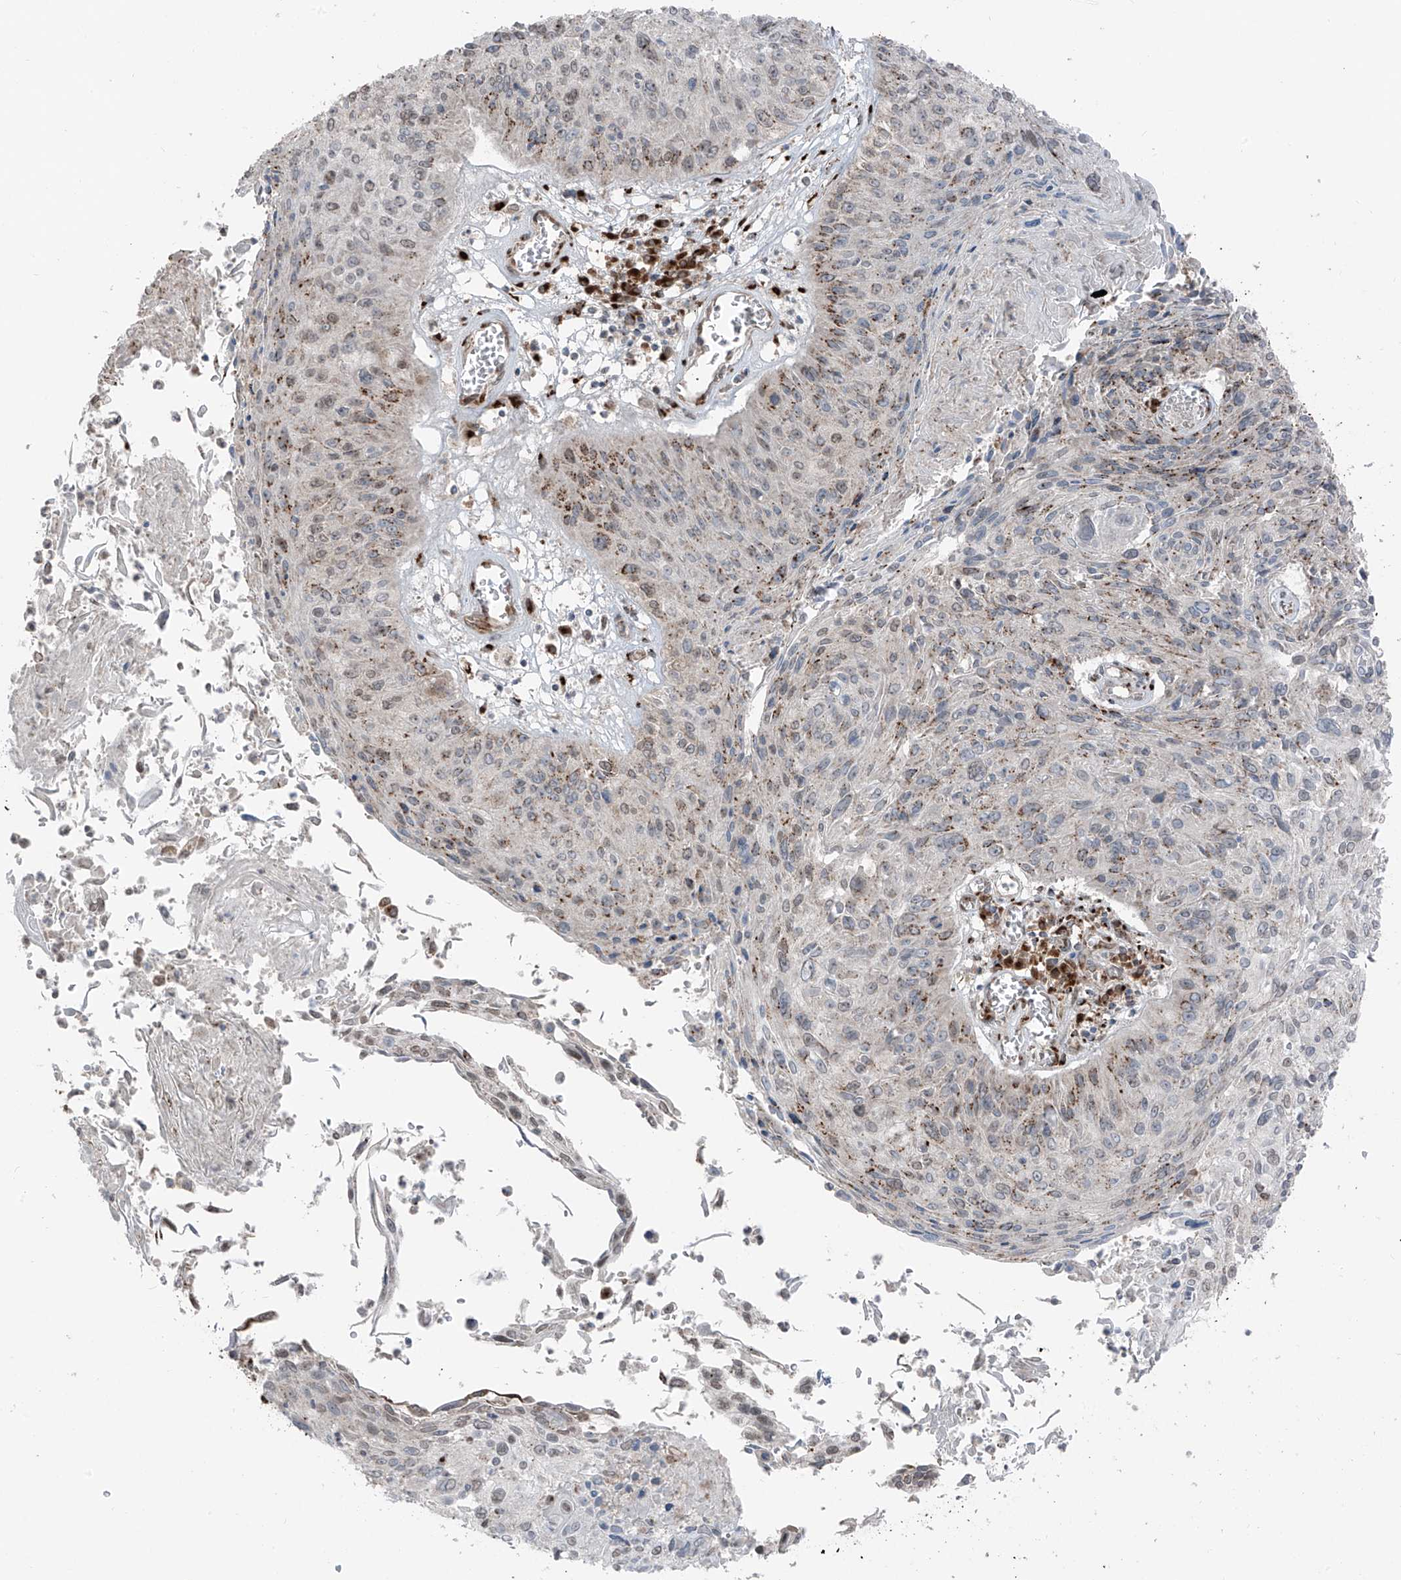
{"staining": {"intensity": "moderate", "quantity": "<25%", "location": "cytoplasmic/membranous"}, "tissue": "cervical cancer", "cell_type": "Tumor cells", "image_type": "cancer", "snomed": [{"axis": "morphology", "description": "Squamous cell carcinoma, NOS"}, {"axis": "topography", "description": "Cervix"}], "caption": "Cervical squamous cell carcinoma was stained to show a protein in brown. There is low levels of moderate cytoplasmic/membranous staining in about <25% of tumor cells. Using DAB (3,3'-diaminobenzidine) (brown) and hematoxylin (blue) stains, captured at high magnification using brightfield microscopy.", "gene": "ERLEC1", "patient": {"sex": "female", "age": 51}}